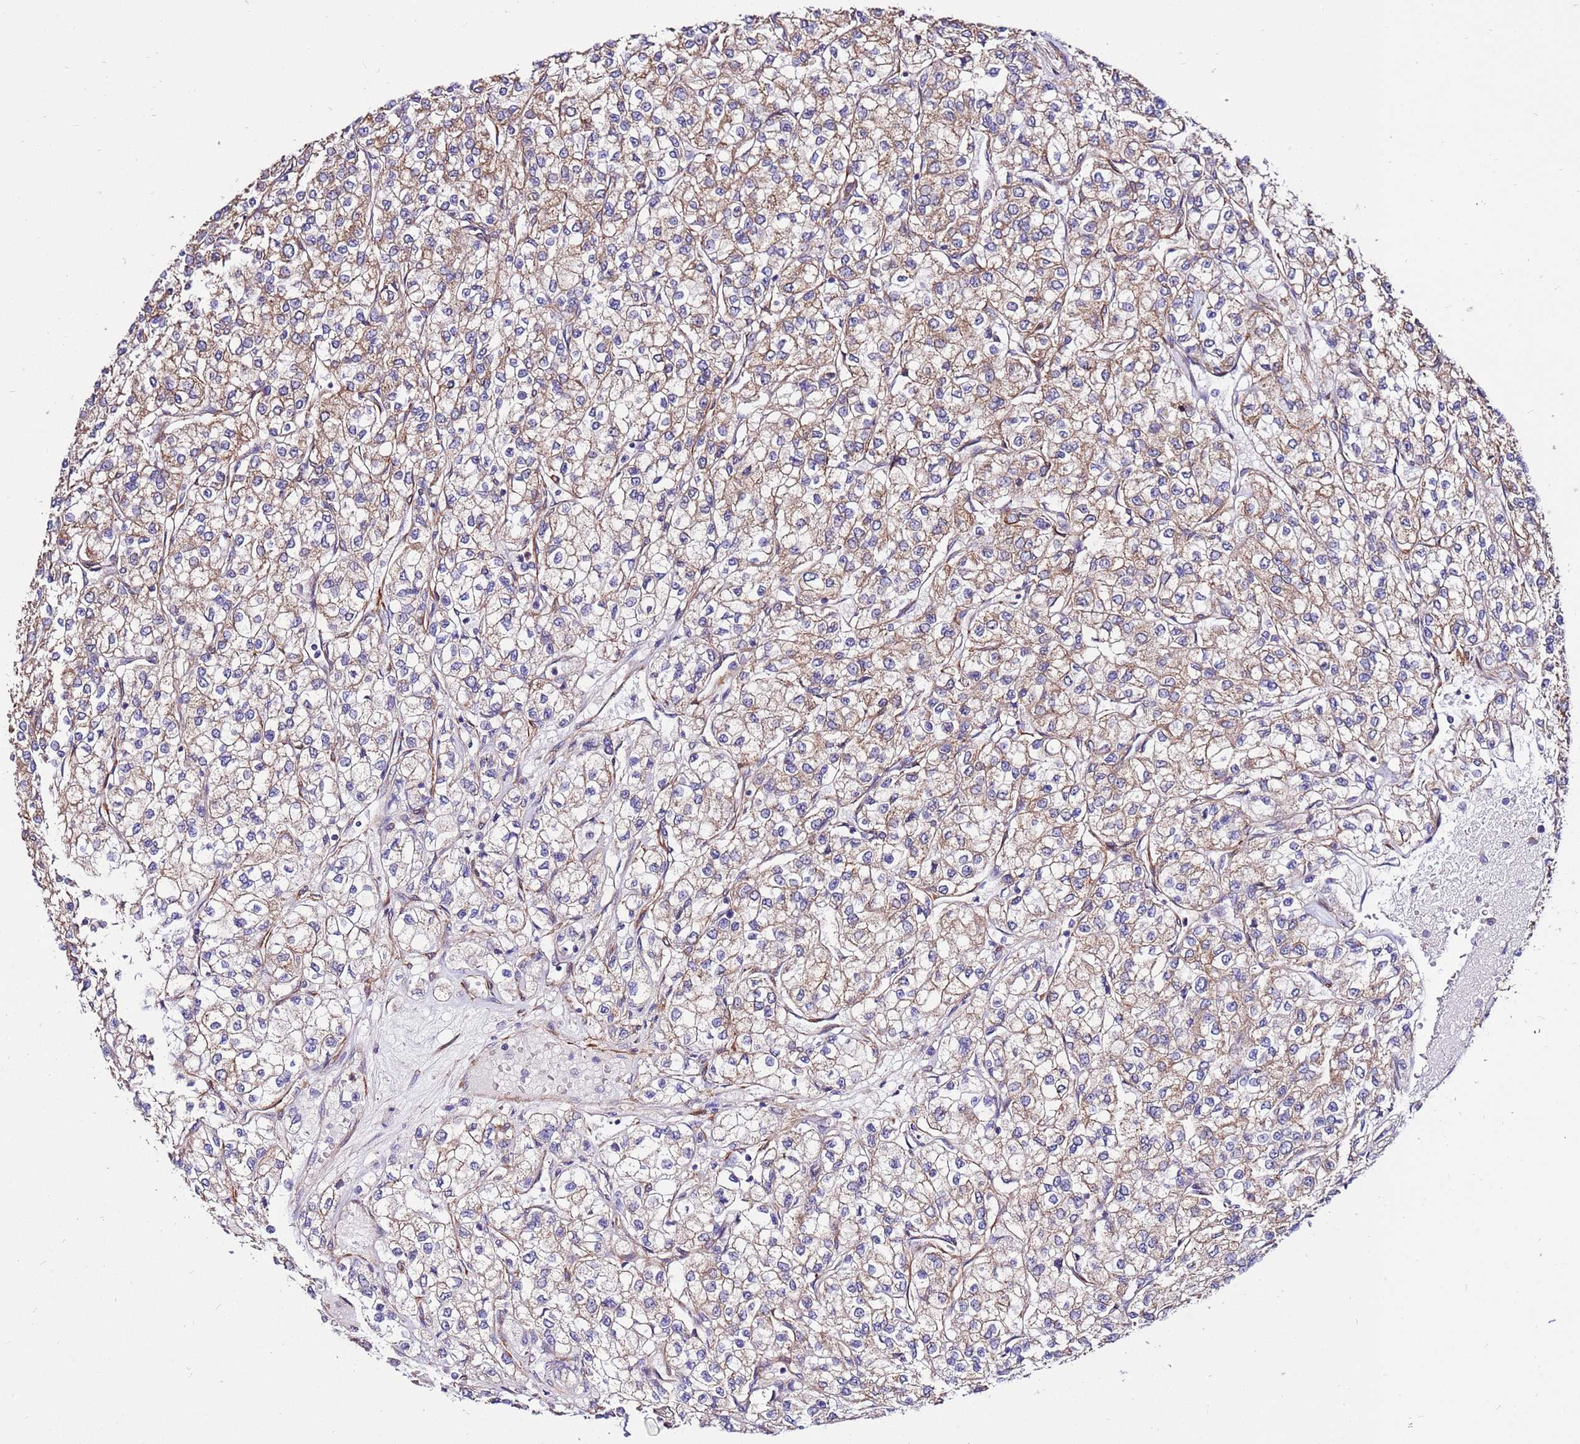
{"staining": {"intensity": "weak", "quantity": ">75%", "location": "cytoplasmic/membranous"}, "tissue": "renal cancer", "cell_type": "Tumor cells", "image_type": "cancer", "snomed": [{"axis": "morphology", "description": "Adenocarcinoma, NOS"}, {"axis": "topography", "description": "Kidney"}], "caption": "Tumor cells display low levels of weak cytoplasmic/membranous staining in approximately >75% of cells in human renal cancer (adenocarcinoma). Using DAB (3,3'-diaminobenzidine) (brown) and hematoxylin (blue) stains, captured at high magnification using brightfield microscopy.", "gene": "EI24", "patient": {"sex": "male", "age": 80}}